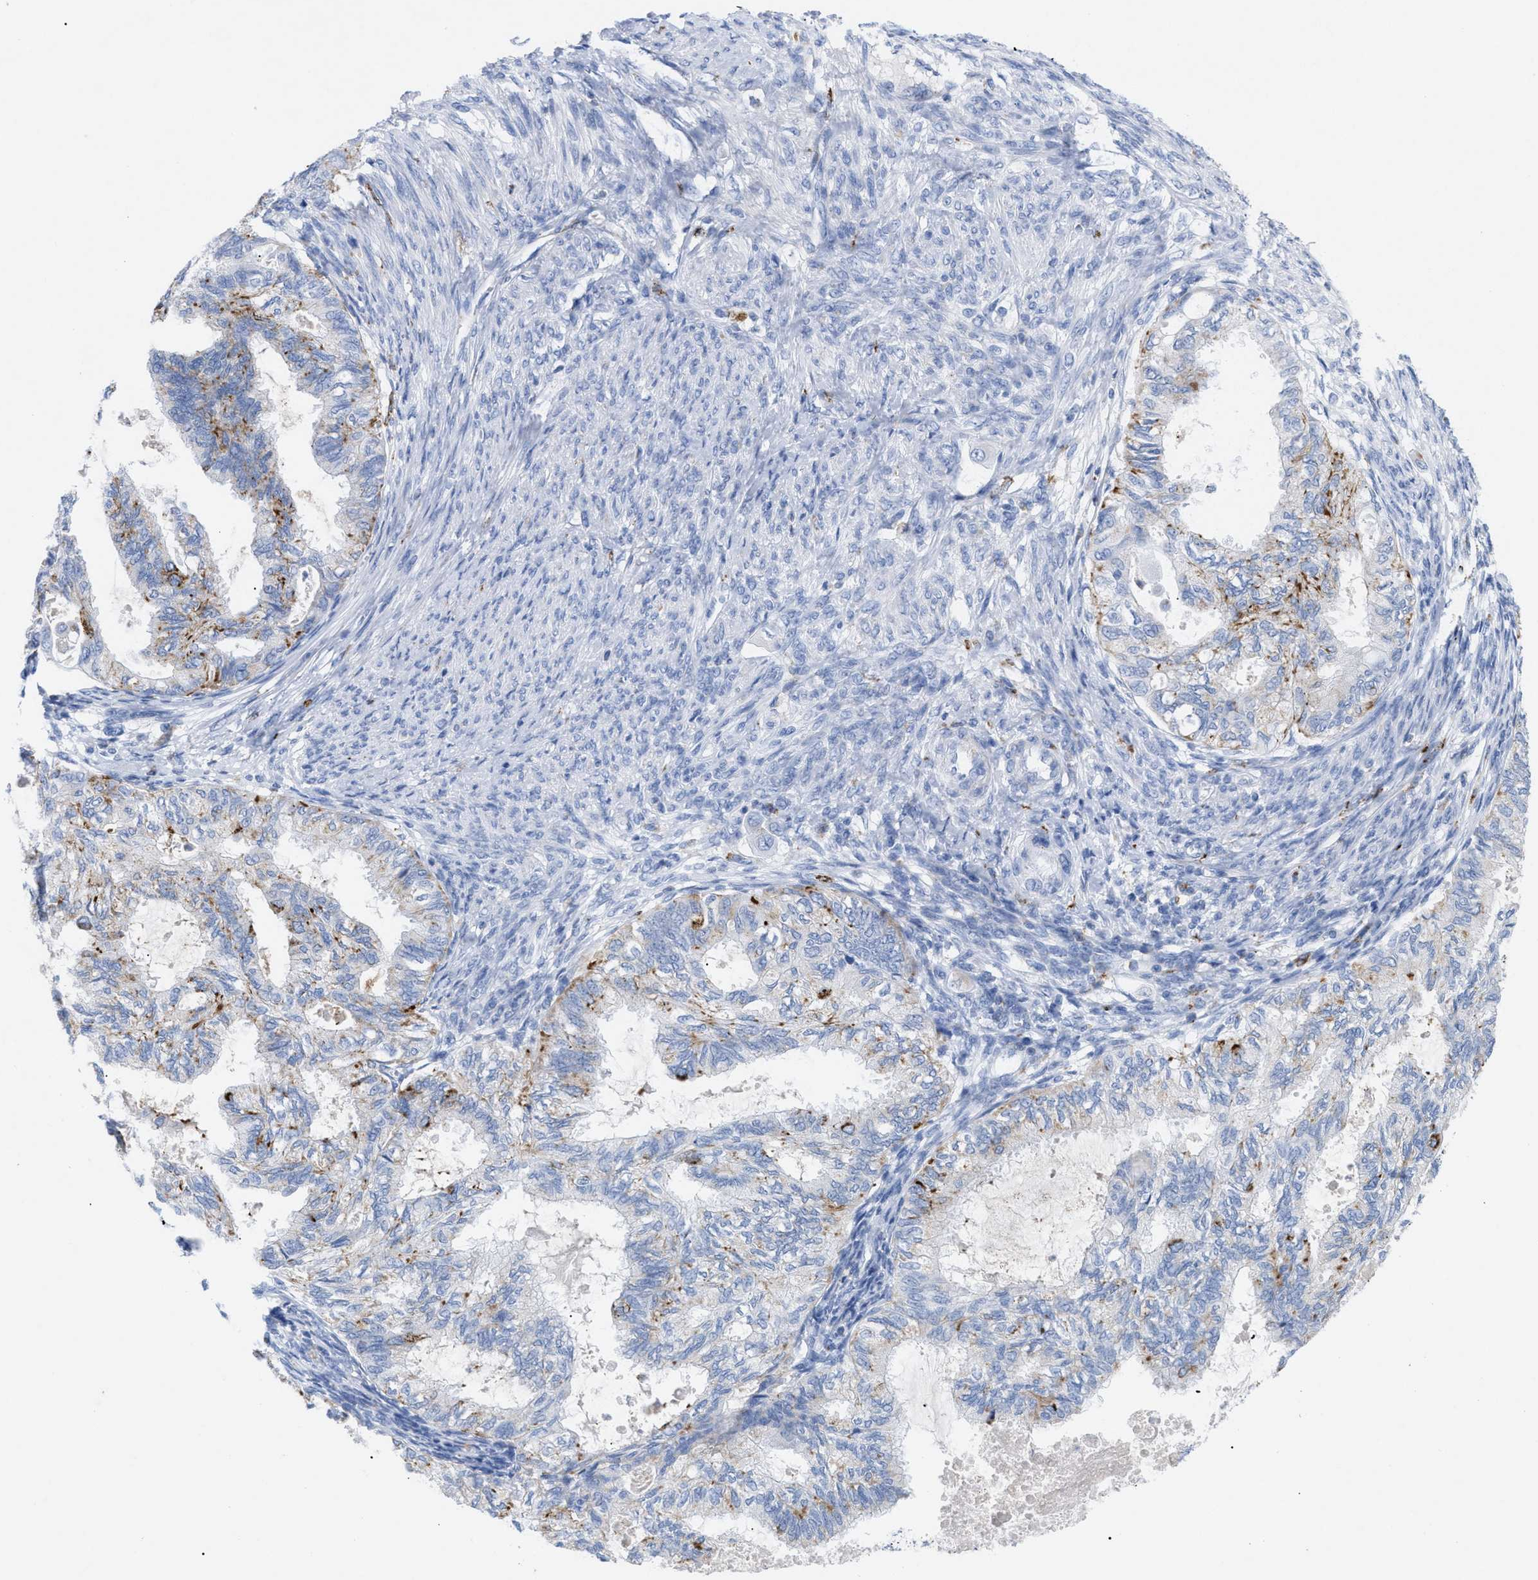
{"staining": {"intensity": "moderate", "quantity": "<25%", "location": "cytoplasmic/membranous"}, "tissue": "cervical cancer", "cell_type": "Tumor cells", "image_type": "cancer", "snomed": [{"axis": "morphology", "description": "Normal tissue, NOS"}, {"axis": "morphology", "description": "Adenocarcinoma, NOS"}, {"axis": "topography", "description": "Cervix"}, {"axis": "topography", "description": "Endometrium"}], "caption": "Cervical cancer (adenocarcinoma) stained with DAB (3,3'-diaminobenzidine) IHC exhibits low levels of moderate cytoplasmic/membranous positivity in about <25% of tumor cells. The protein of interest is stained brown, and the nuclei are stained in blue (DAB (3,3'-diaminobenzidine) IHC with brightfield microscopy, high magnification).", "gene": "DRAM2", "patient": {"sex": "female", "age": 86}}